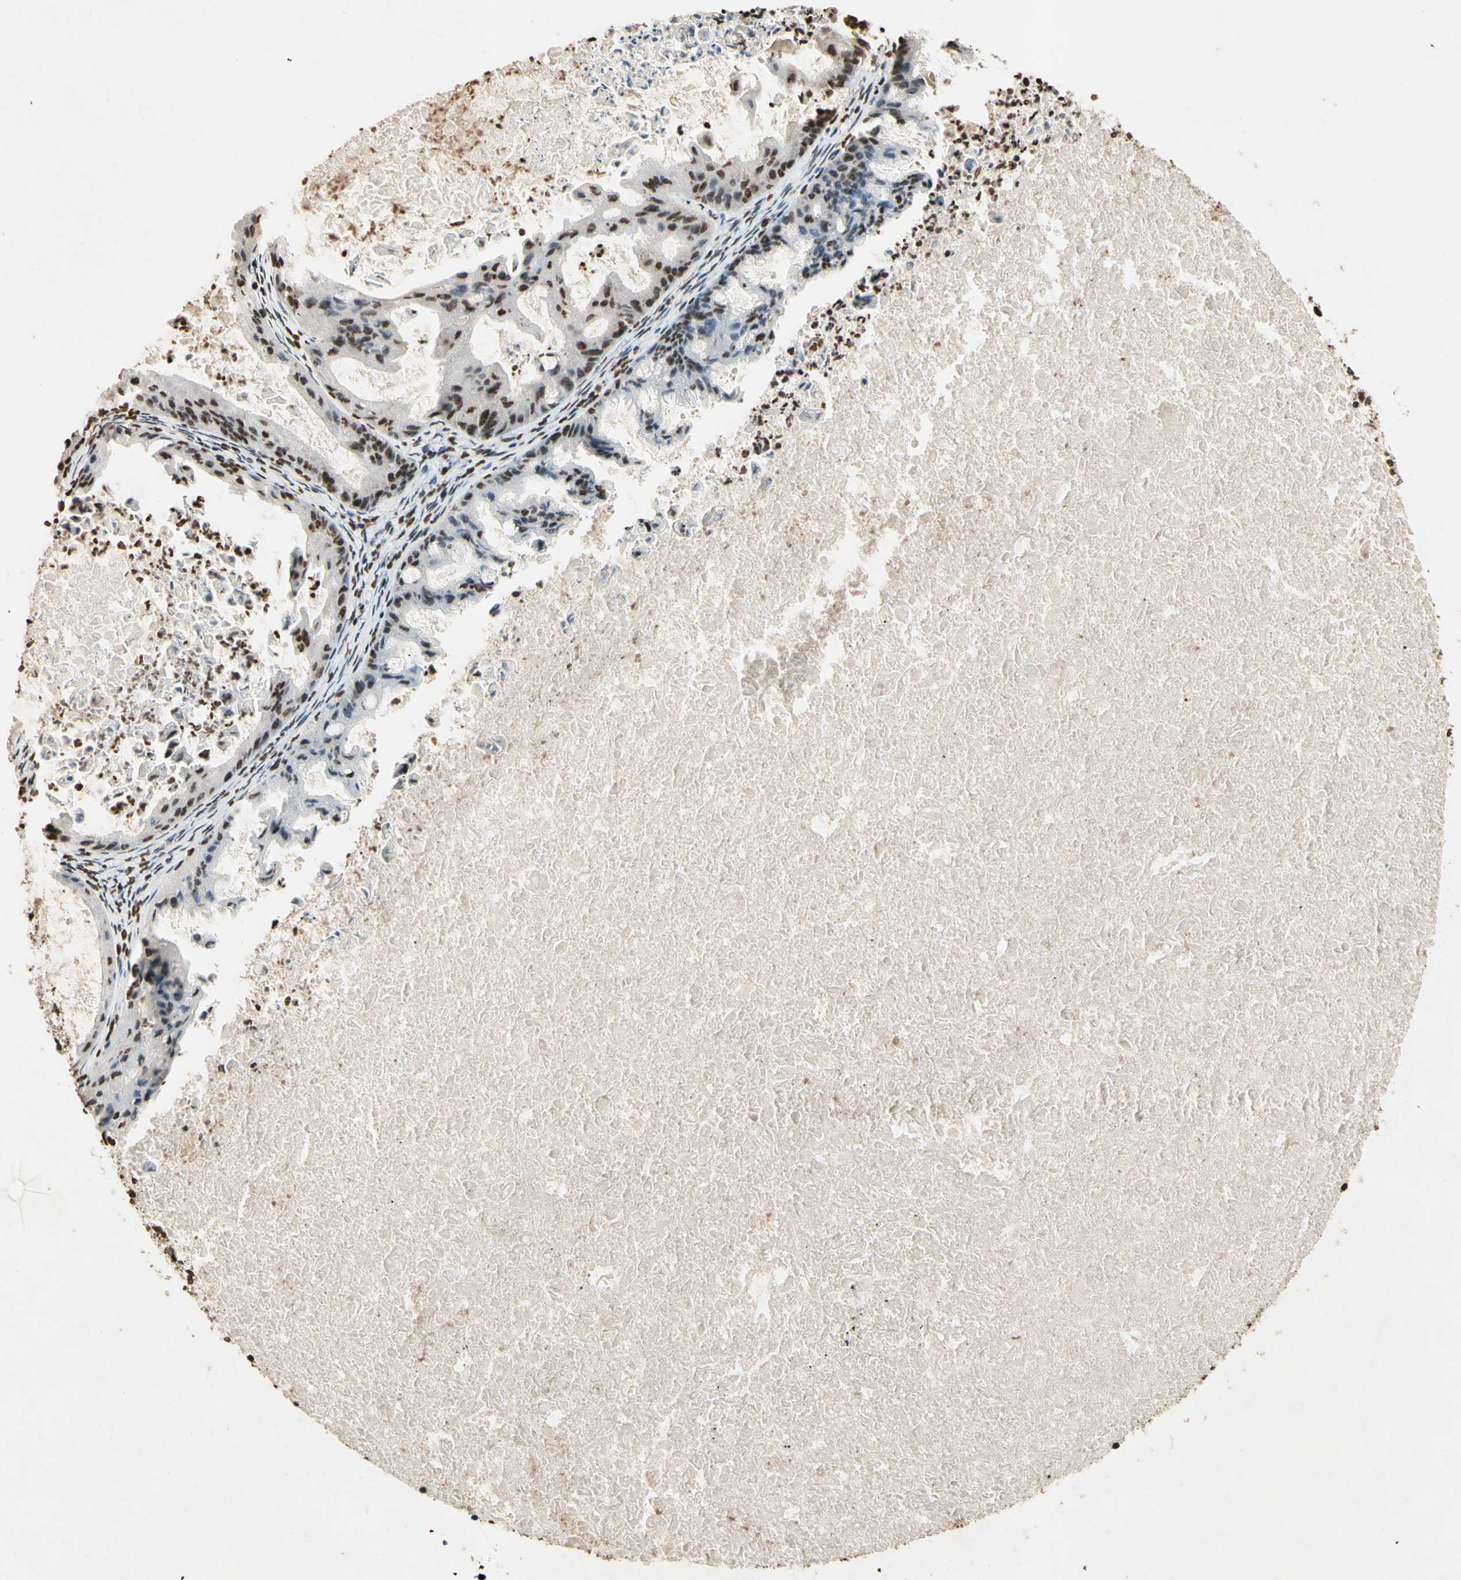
{"staining": {"intensity": "moderate", "quantity": "25%-75%", "location": "nuclear"}, "tissue": "ovarian cancer", "cell_type": "Tumor cells", "image_type": "cancer", "snomed": [{"axis": "morphology", "description": "Cystadenocarcinoma, mucinous, NOS"}, {"axis": "topography", "description": "Ovary"}], "caption": "The image shows immunohistochemical staining of ovarian cancer (mucinous cystadenocarcinoma). There is moderate nuclear positivity is present in about 25%-75% of tumor cells.", "gene": "TOP1", "patient": {"sex": "female", "age": 37}}